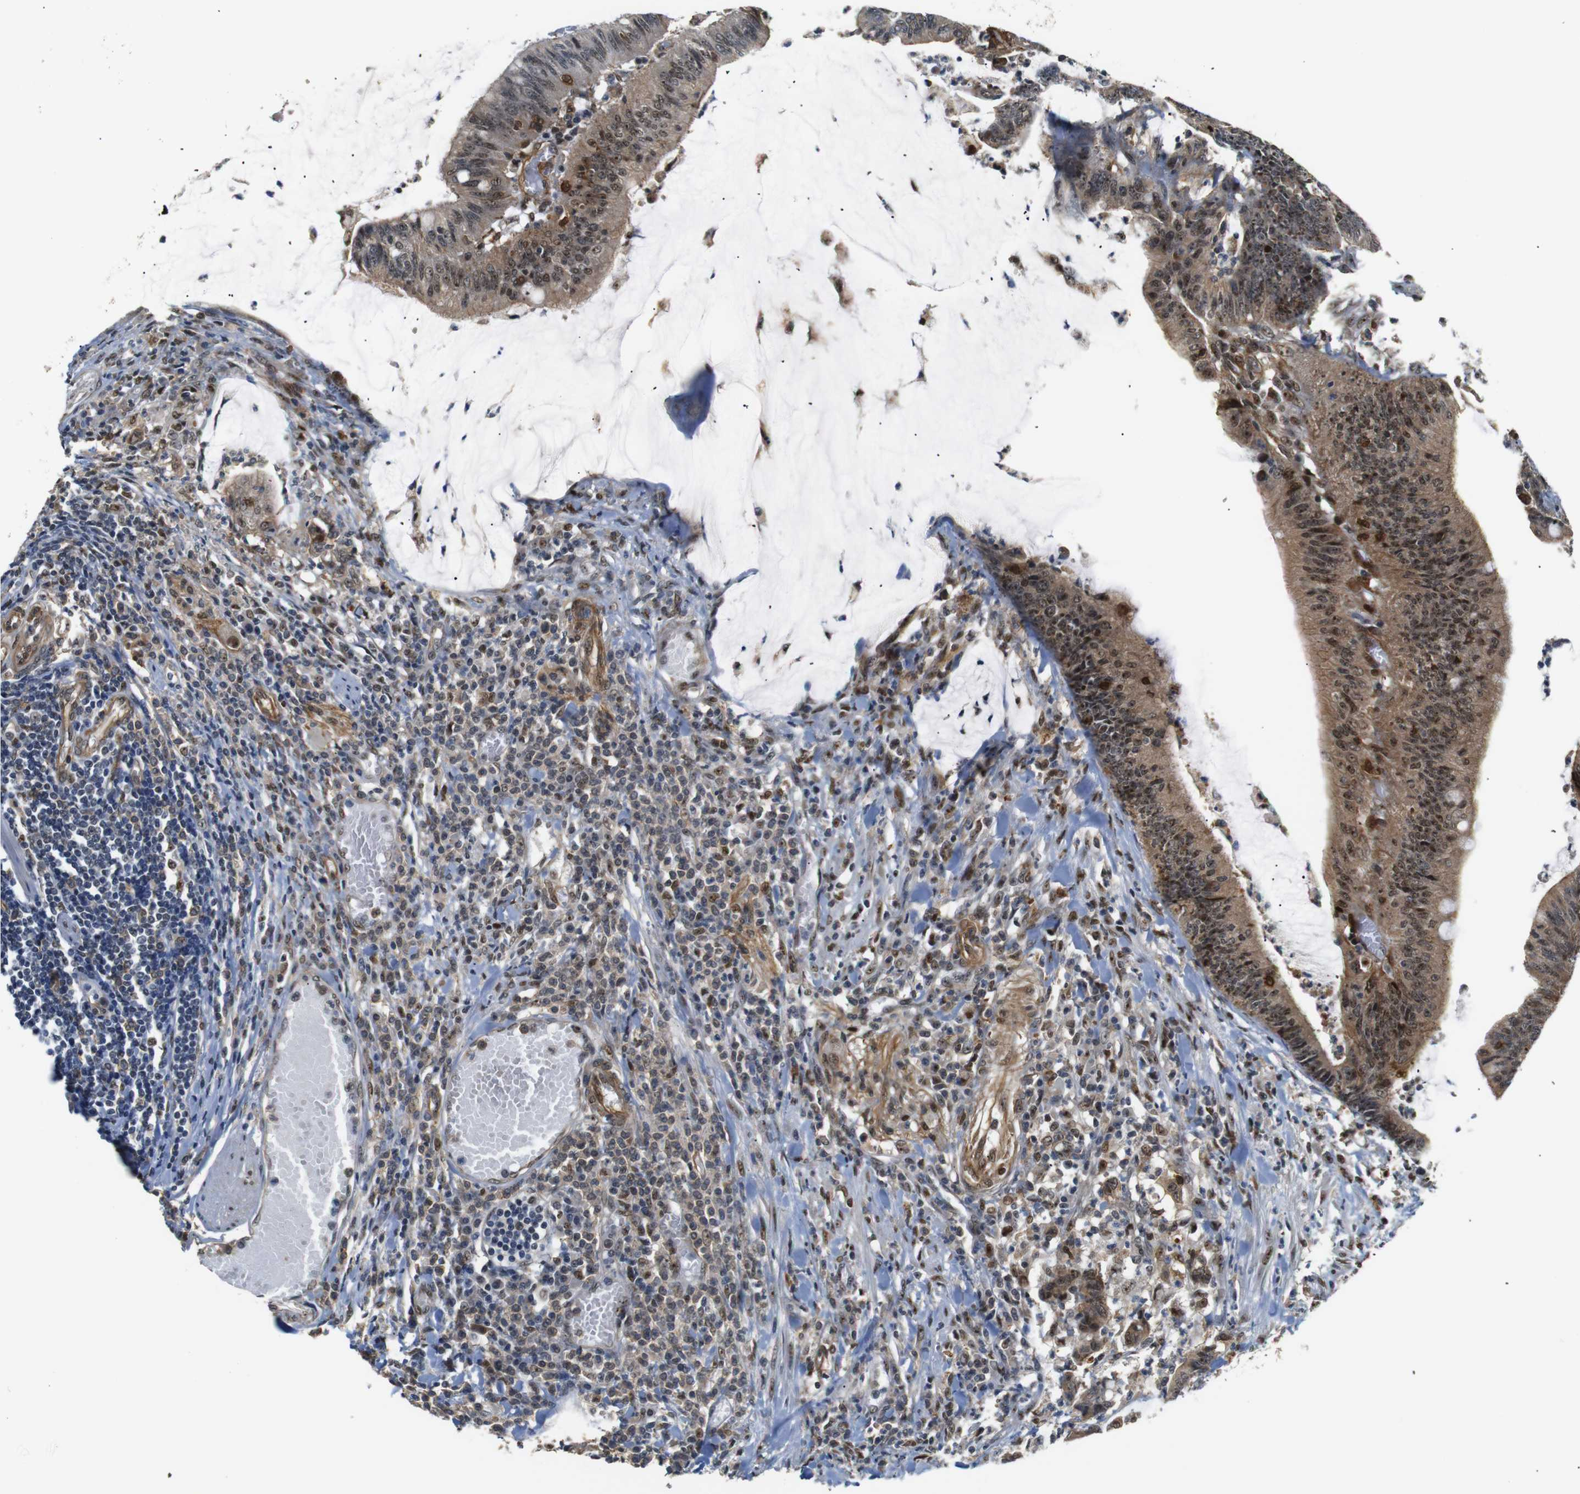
{"staining": {"intensity": "strong", "quantity": ">75%", "location": "cytoplasmic/membranous,nuclear"}, "tissue": "colorectal cancer", "cell_type": "Tumor cells", "image_type": "cancer", "snomed": [{"axis": "morphology", "description": "Adenocarcinoma, NOS"}, {"axis": "topography", "description": "Rectum"}], "caption": "Protein analysis of colorectal cancer tissue reveals strong cytoplasmic/membranous and nuclear staining in approximately >75% of tumor cells.", "gene": "PARN", "patient": {"sex": "female", "age": 66}}